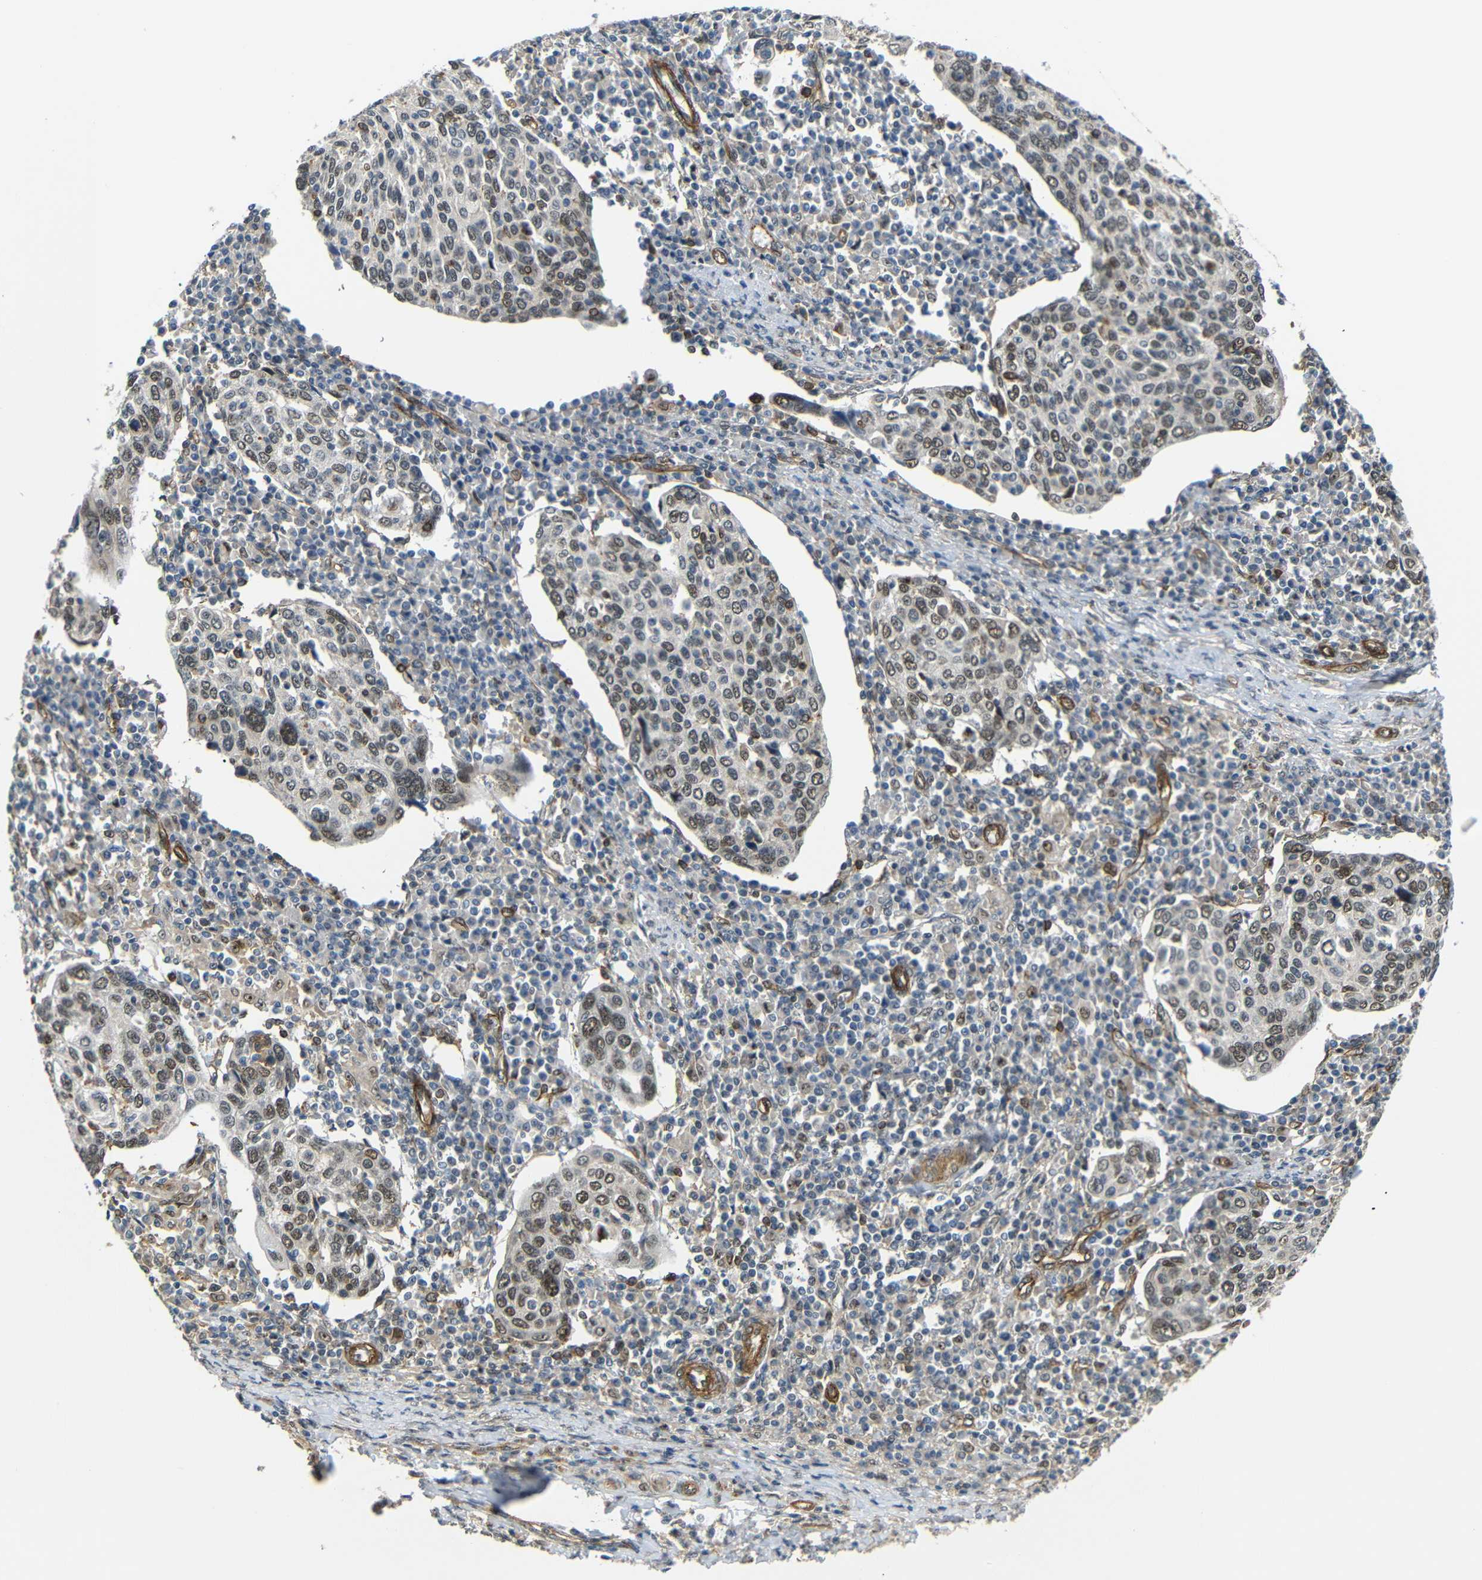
{"staining": {"intensity": "weak", "quantity": ">75%", "location": "nuclear"}, "tissue": "cervical cancer", "cell_type": "Tumor cells", "image_type": "cancer", "snomed": [{"axis": "morphology", "description": "Squamous cell carcinoma, NOS"}, {"axis": "topography", "description": "Cervix"}], "caption": "Immunohistochemical staining of human cervical squamous cell carcinoma shows low levels of weak nuclear protein positivity in about >75% of tumor cells.", "gene": "PARN", "patient": {"sex": "female", "age": 40}}